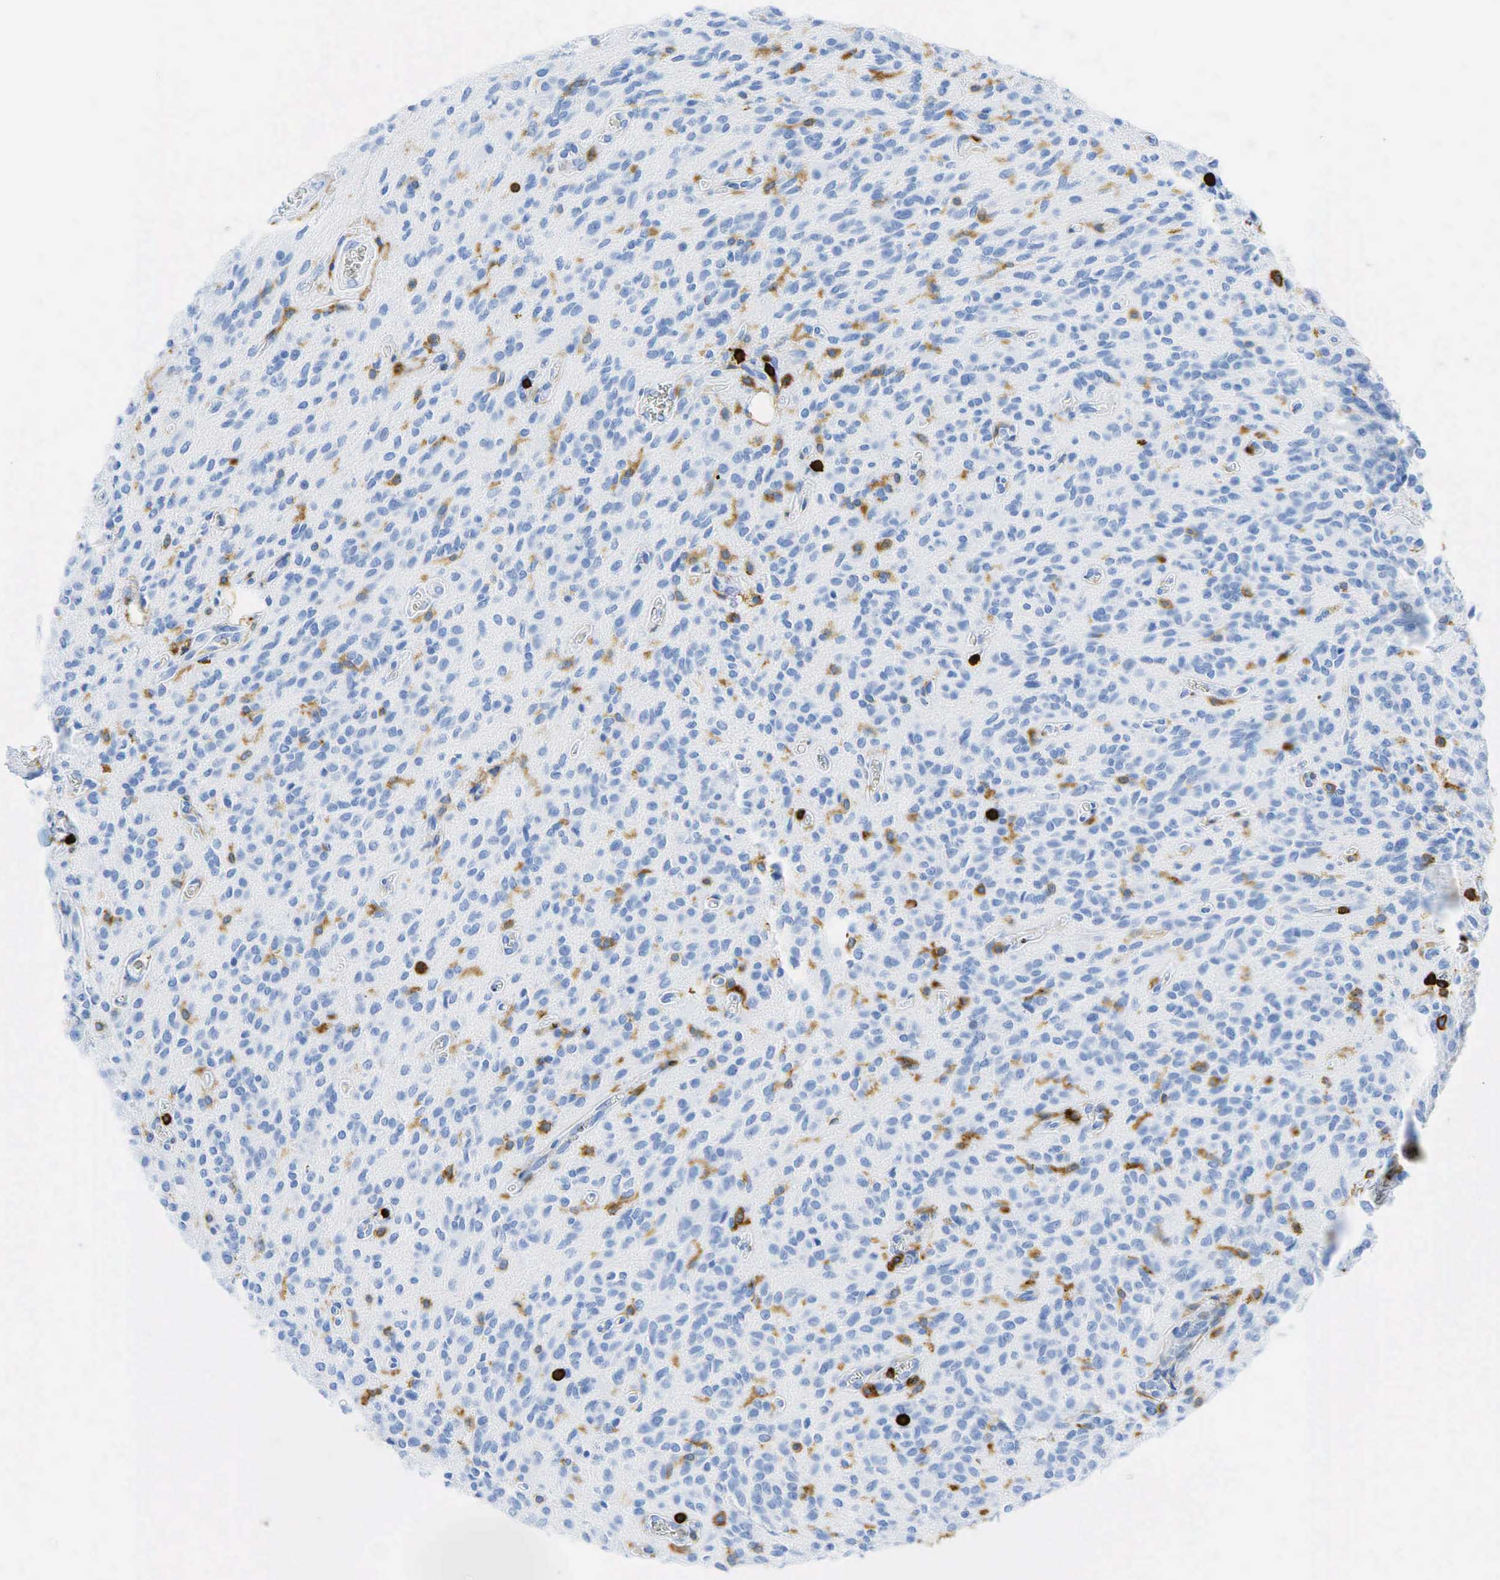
{"staining": {"intensity": "negative", "quantity": "none", "location": "none"}, "tissue": "glioma", "cell_type": "Tumor cells", "image_type": "cancer", "snomed": [{"axis": "morphology", "description": "Glioma, malignant, Low grade"}, {"axis": "topography", "description": "Brain"}], "caption": "Human glioma stained for a protein using IHC displays no staining in tumor cells.", "gene": "PTPRC", "patient": {"sex": "female", "age": 15}}